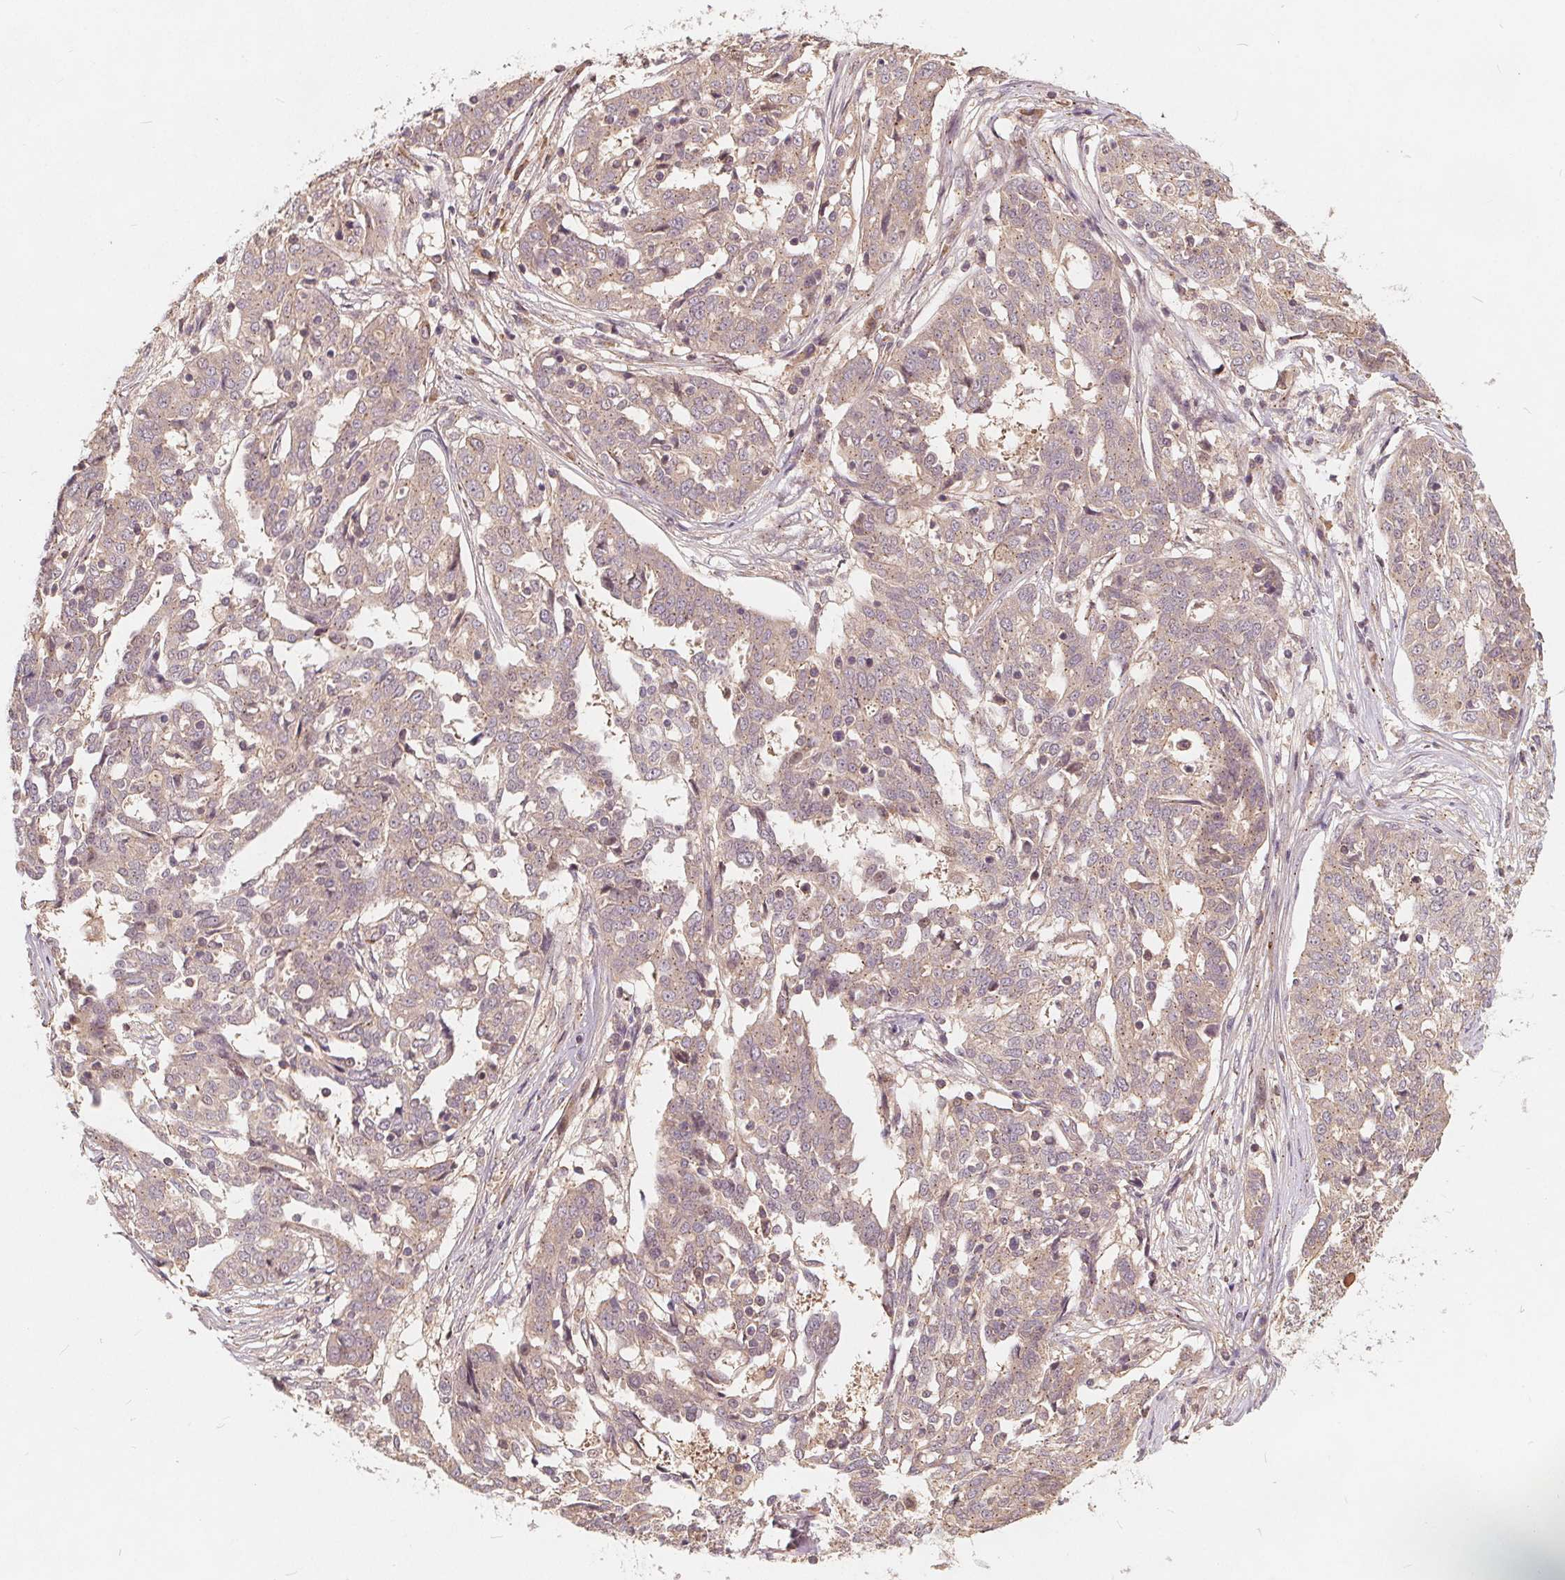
{"staining": {"intensity": "negative", "quantity": "none", "location": "none"}, "tissue": "ovarian cancer", "cell_type": "Tumor cells", "image_type": "cancer", "snomed": [{"axis": "morphology", "description": "Cystadenocarcinoma, serous, NOS"}, {"axis": "topography", "description": "Ovary"}], "caption": "The immunohistochemistry (IHC) micrograph has no significant positivity in tumor cells of serous cystadenocarcinoma (ovarian) tissue.", "gene": "CSNK1G2", "patient": {"sex": "female", "age": 67}}